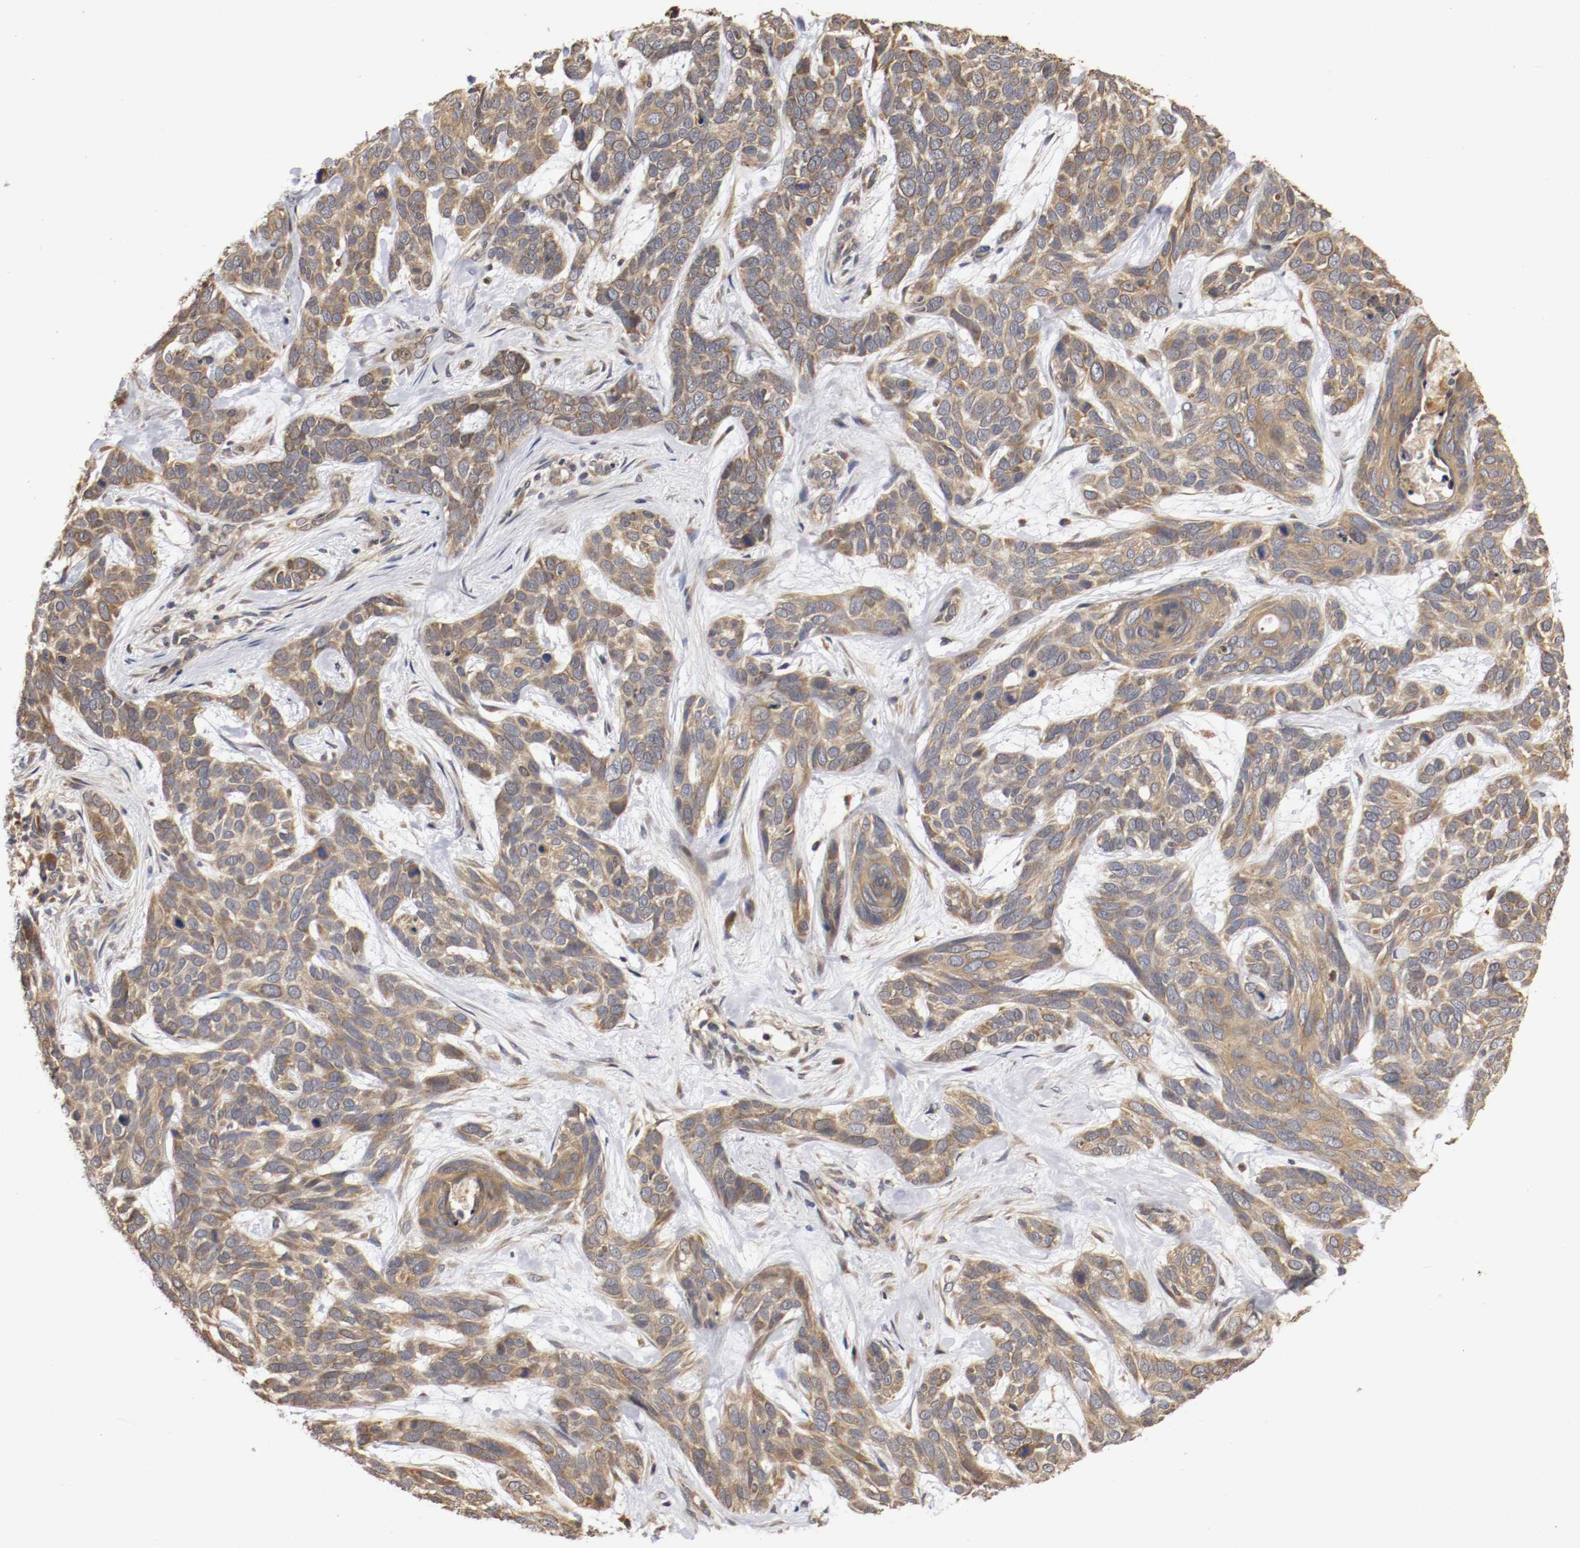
{"staining": {"intensity": "moderate", "quantity": ">75%", "location": "cytoplasmic/membranous"}, "tissue": "skin cancer", "cell_type": "Tumor cells", "image_type": "cancer", "snomed": [{"axis": "morphology", "description": "Basal cell carcinoma"}, {"axis": "topography", "description": "Skin"}], "caption": "Basal cell carcinoma (skin) tissue demonstrates moderate cytoplasmic/membranous staining in approximately >75% of tumor cells", "gene": "VEZT", "patient": {"sex": "male", "age": 87}}